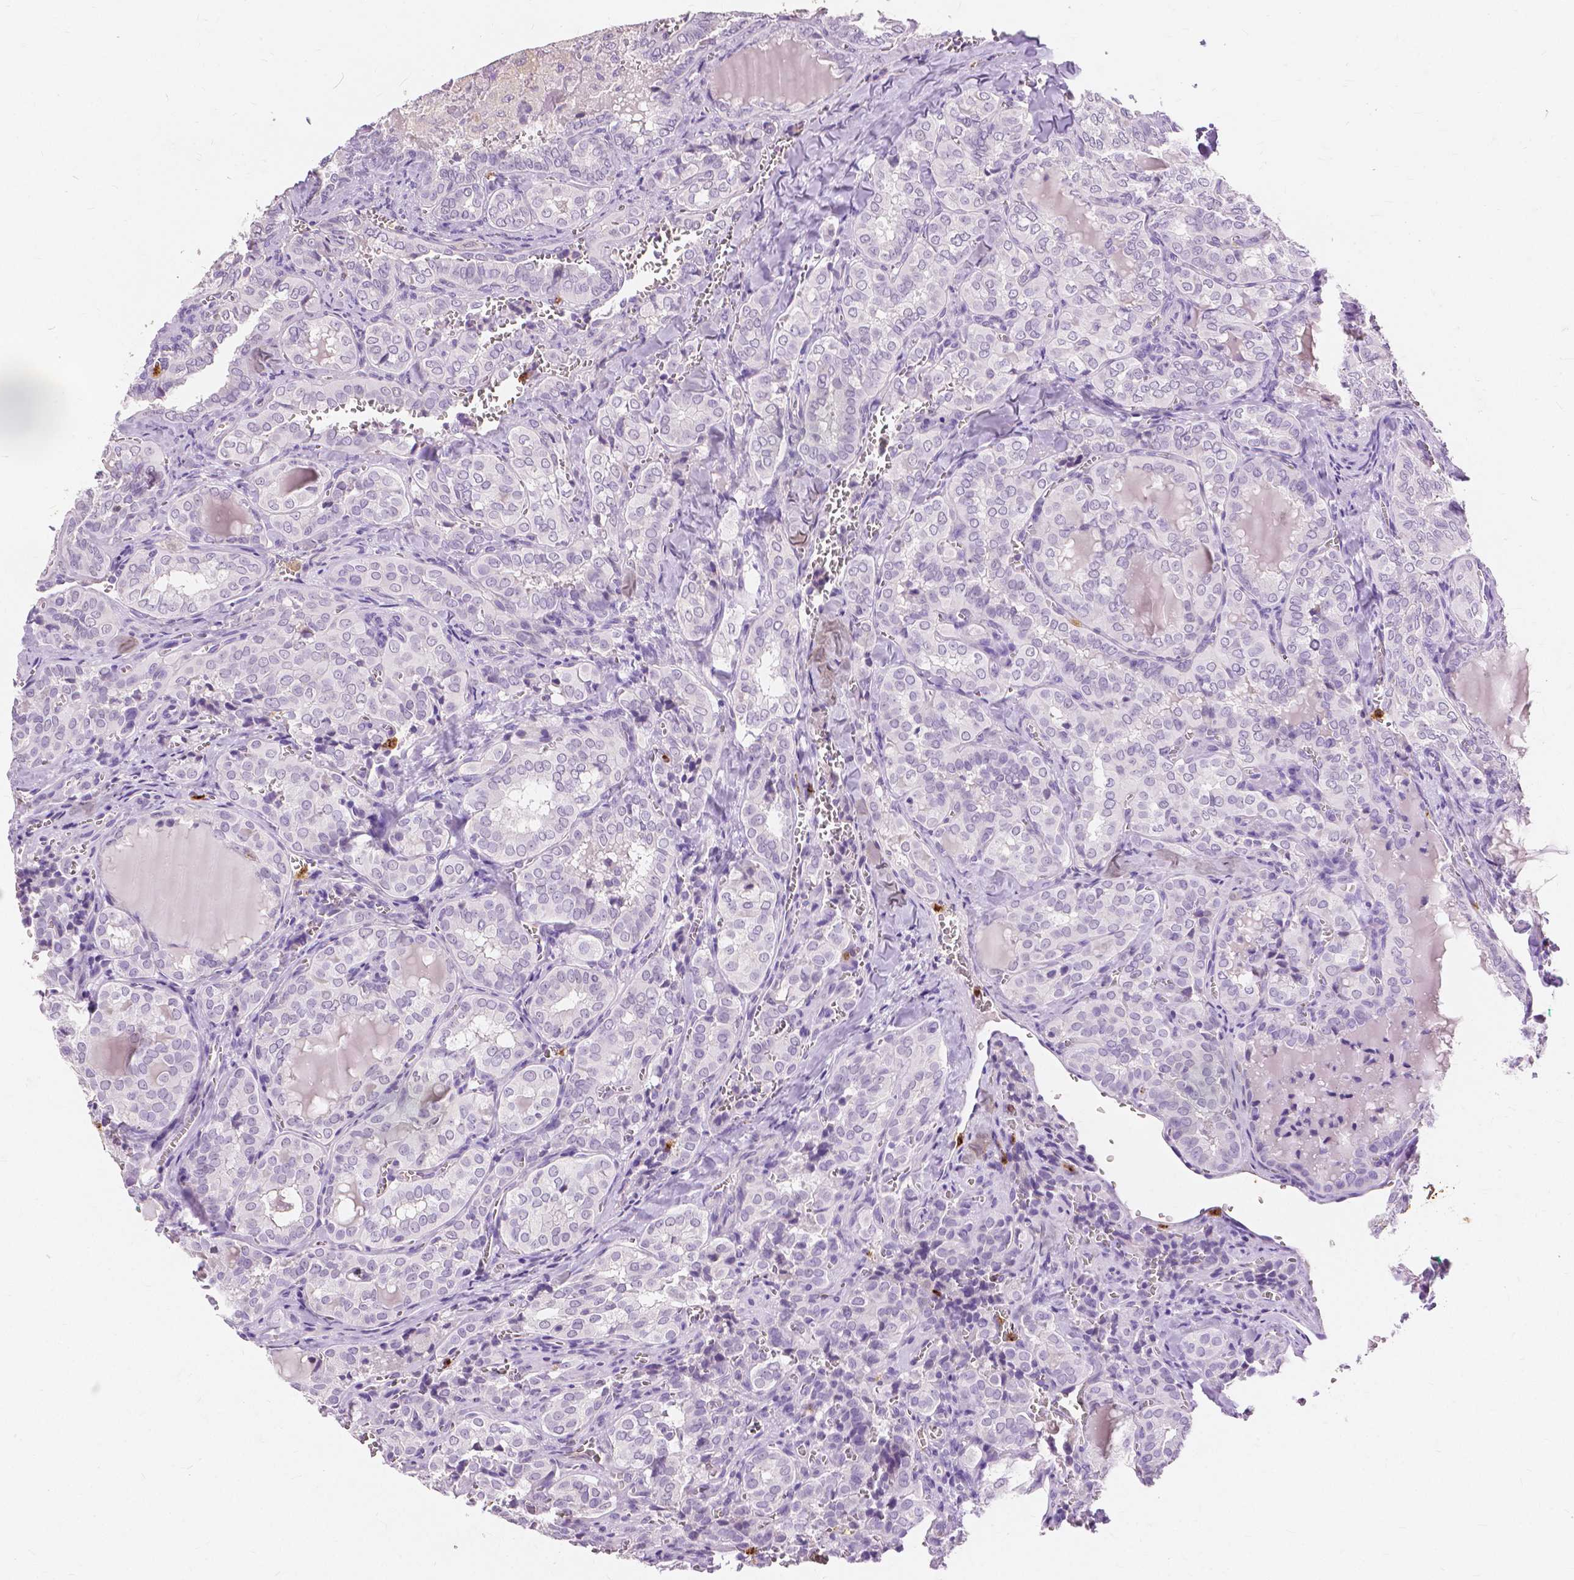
{"staining": {"intensity": "negative", "quantity": "none", "location": "none"}, "tissue": "thyroid cancer", "cell_type": "Tumor cells", "image_type": "cancer", "snomed": [{"axis": "morphology", "description": "Papillary adenocarcinoma, NOS"}, {"axis": "topography", "description": "Thyroid gland"}], "caption": "DAB (3,3'-diaminobenzidine) immunohistochemical staining of papillary adenocarcinoma (thyroid) shows no significant expression in tumor cells.", "gene": "CXCR2", "patient": {"sex": "female", "age": 41}}